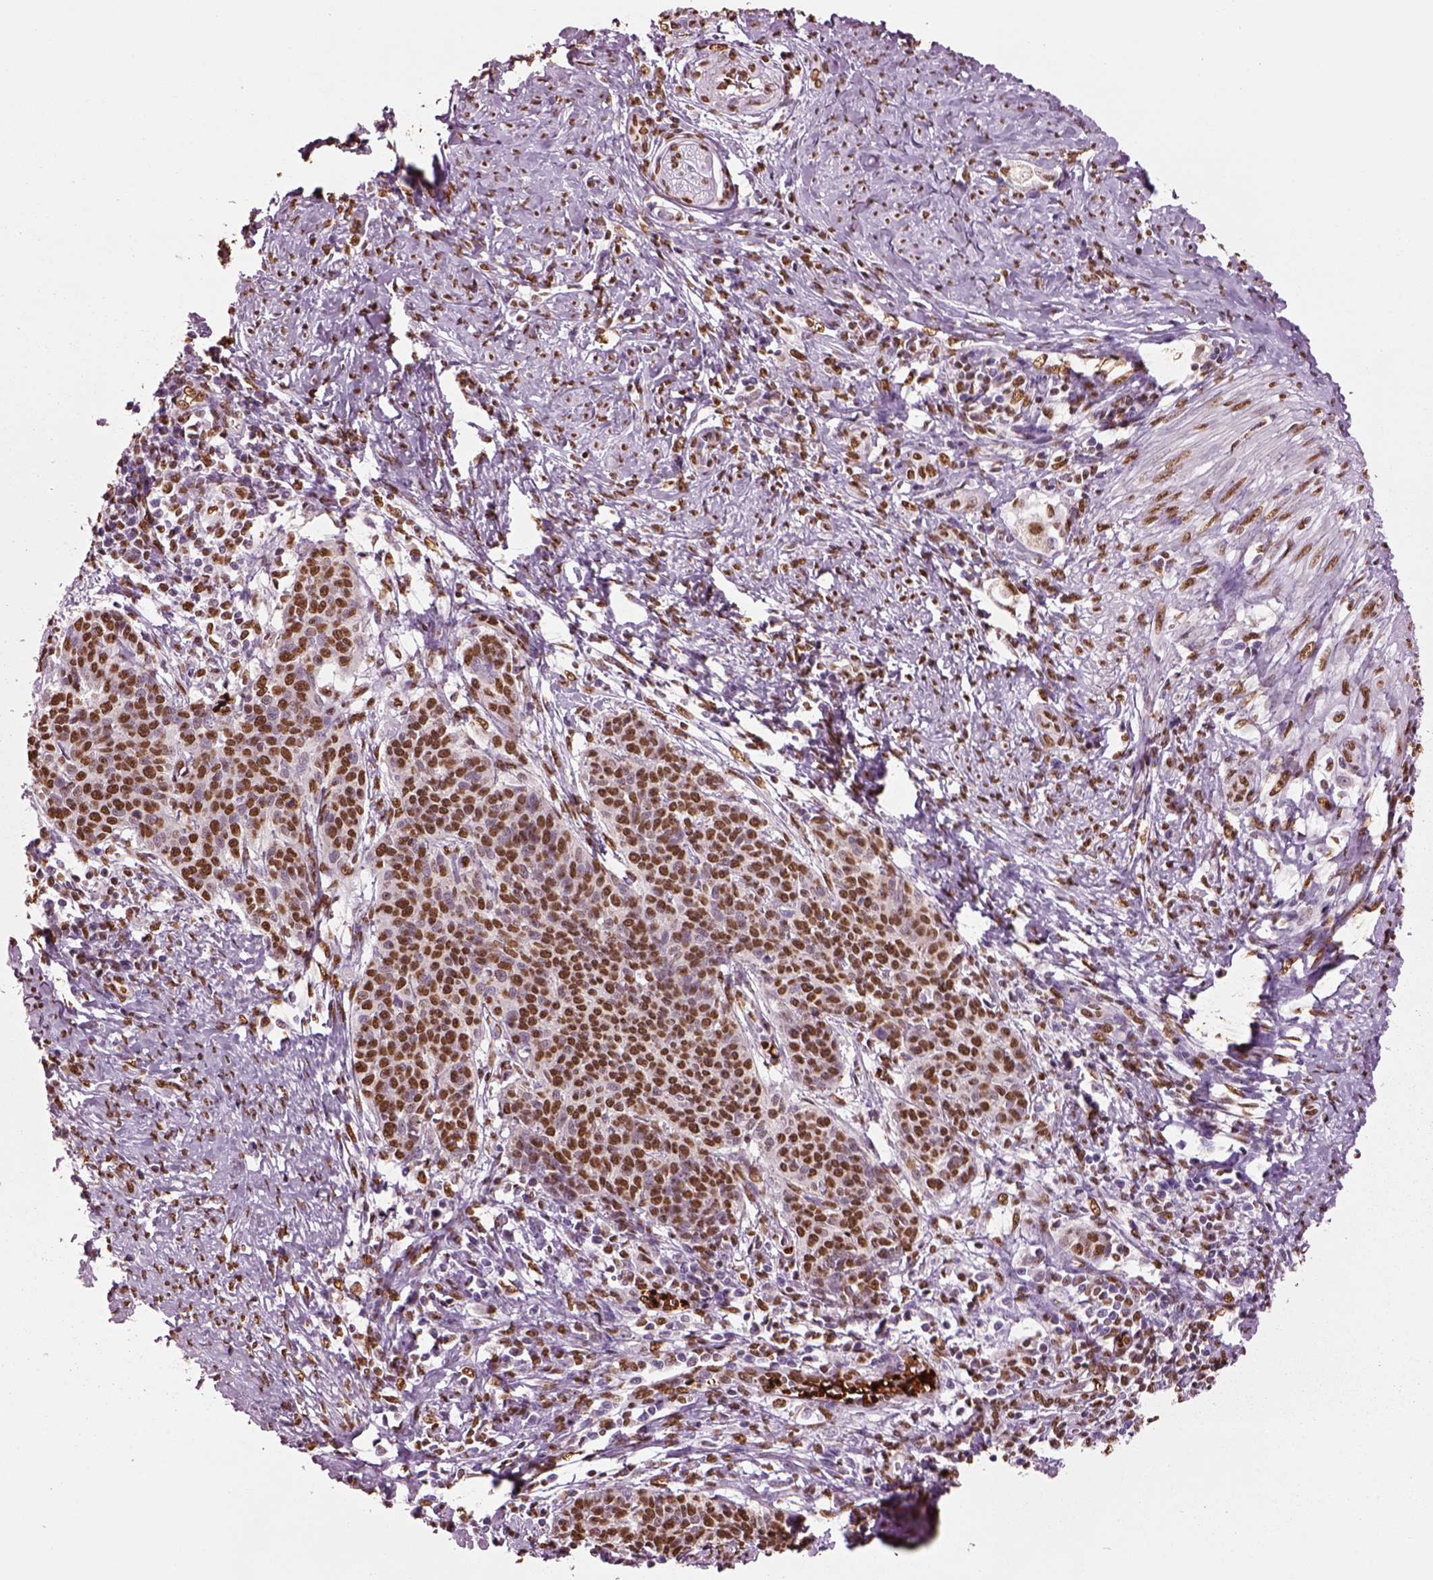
{"staining": {"intensity": "moderate", "quantity": ">75%", "location": "nuclear"}, "tissue": "cervical cancer", "cell_type": "Tumor cells", "image_type": "cancer", "snomed": [{"axis": "morphology", "description": "Squamous cell carcinoma, NOS"}, {"axis": "topography", "description": "Cervix"}], "caption": "Human cervical squamous cell carcinoma stained with a protein marker displays moderate staining in tumor cells.", "gene": "DDX3X", "patient": {"sex": "female", "age": 39}}